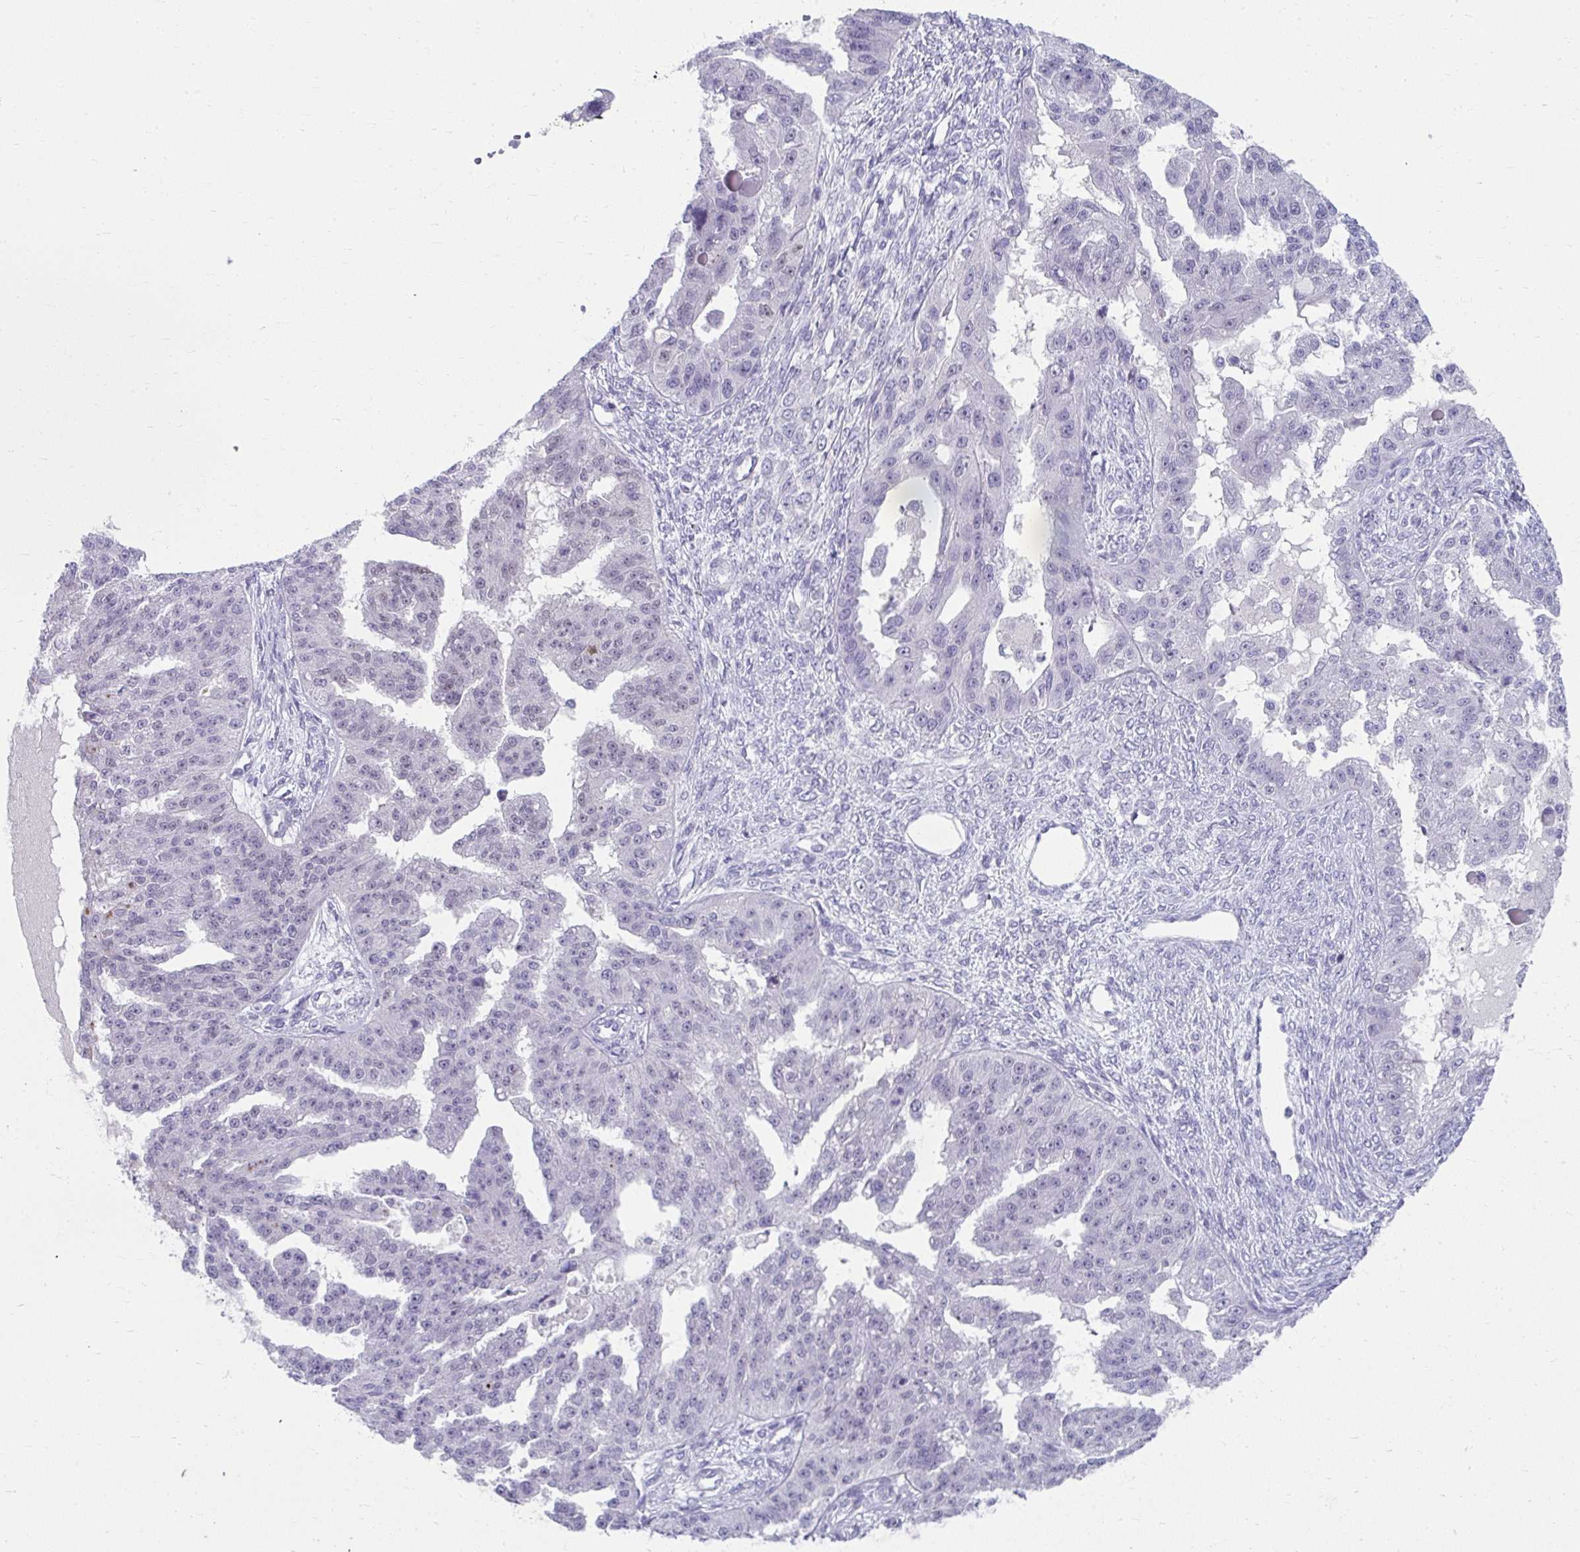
{"staining": {"intensity": "negative", "quantity": "none", "location": "none"}, "tissue": "ovarian cancer", "cell_type": "Tumor cells", "image_type": "cancer", "snomed": [{"axis": "morphology", "description": "Cystadenocarcinoma, serous, NOS"}, {"axis": "topography", "description": "Ovary"}], "caption": "Ovarian cancer stained for a protein using immunohistochemistry (IHC) exhibits no staining tumor cells.", "gene": "UGT3A2", "patient": {"sex": "female", "age": 58}}